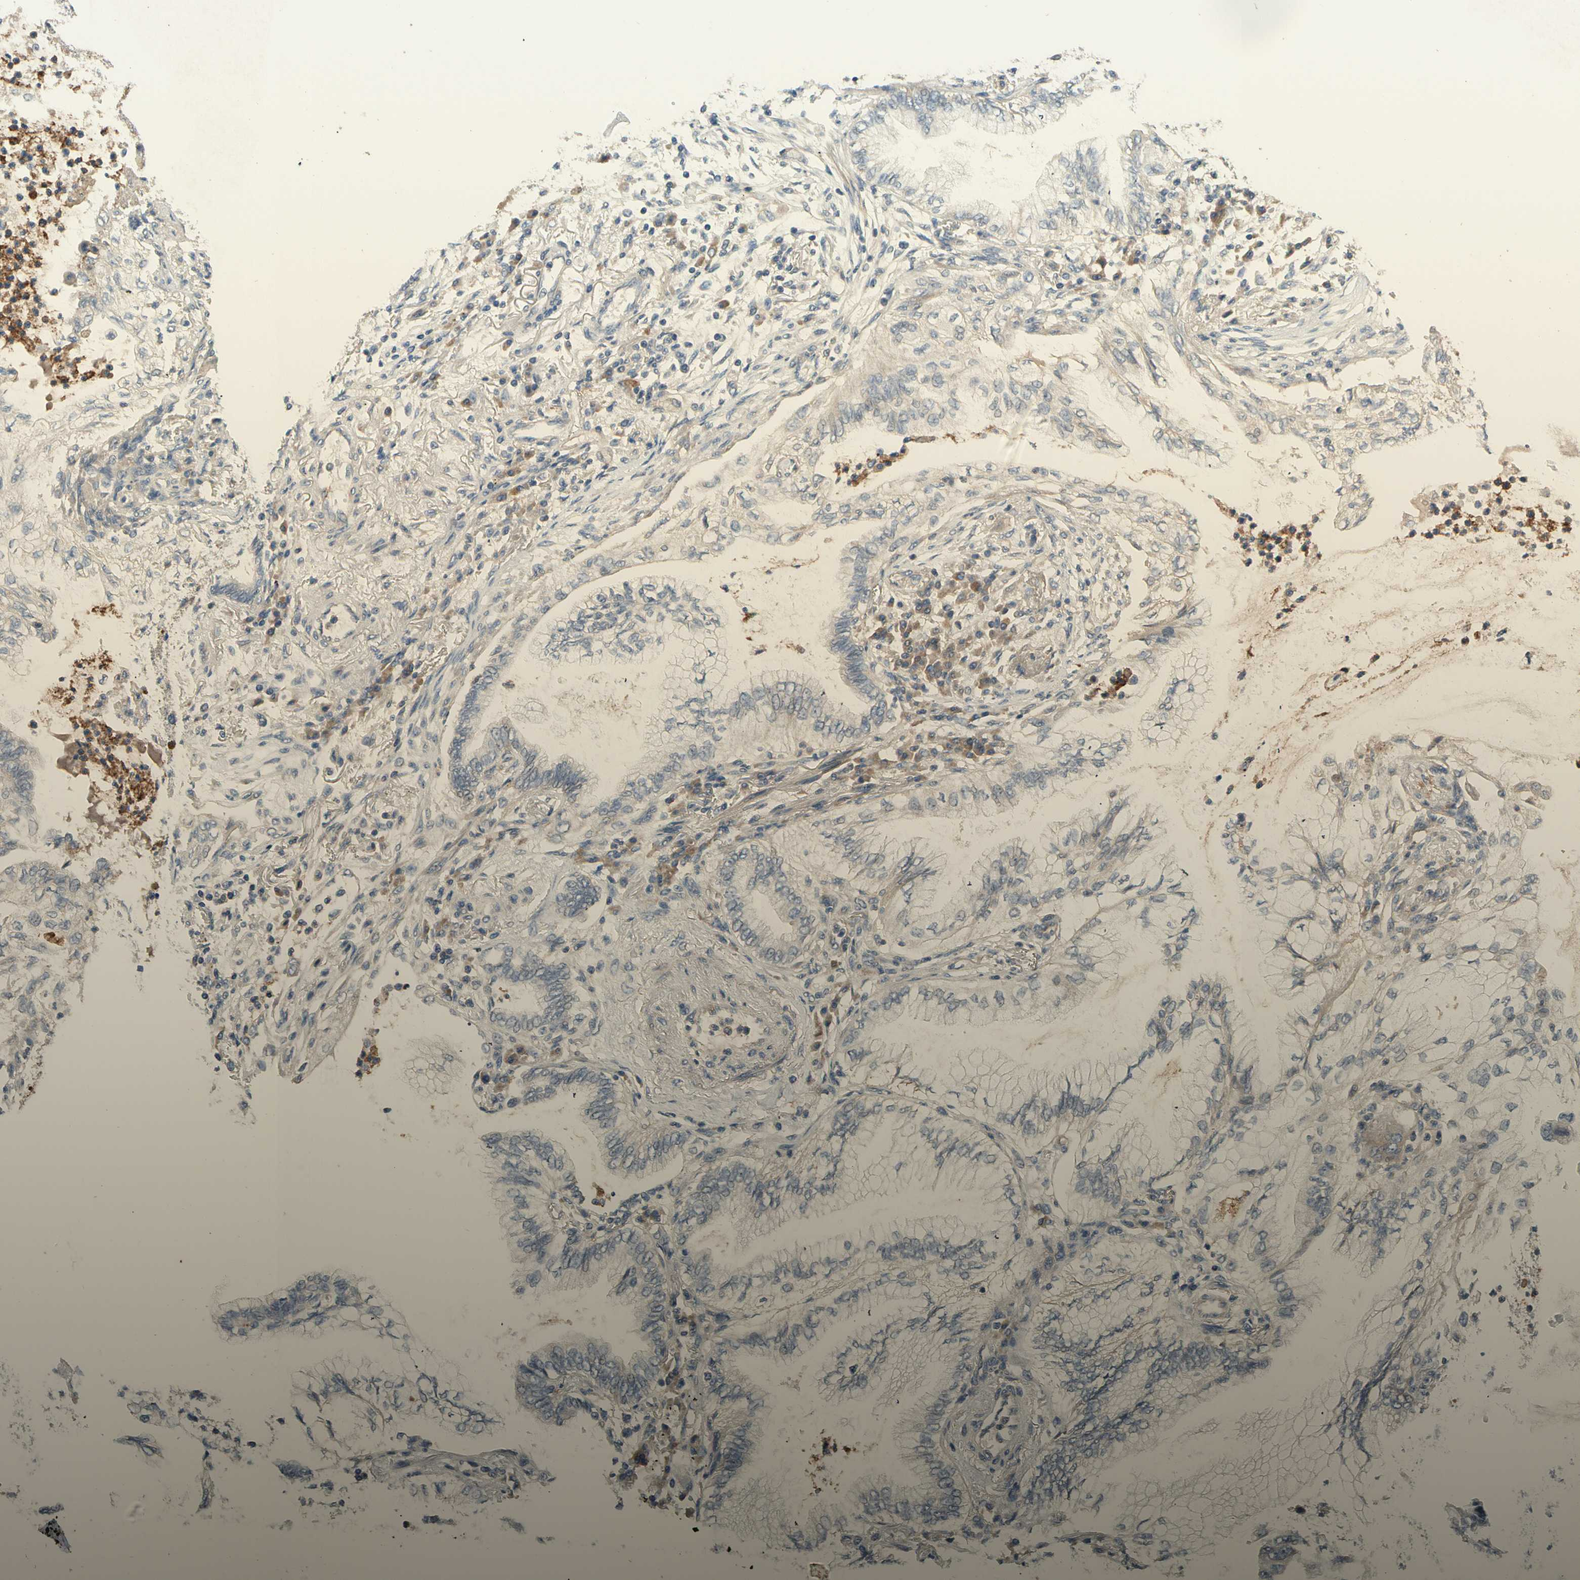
{"staining": {"intensity": "negative", "quantity": "none", "location": "none"}, "tissue": "lung cancer", "cell_type": "Tumor cells", "image_type": "cancer", "snomed": [{"axis": "morphology", "description": "Normal tissue, NOS"}, {"axis": "morphology", "description": "Adenocarcinoma, NOS"}, {"axis": "topography", "description": "Bronchus"}, {"axis": "topography", "description": "Lung"}], "caption": "Lung adenocarcinoma was stained to show a protein in brown. There is no significant staining in tumor cells.", "gene": "SIGLEC5", "patient": {"sex": "female", "age": 70}}